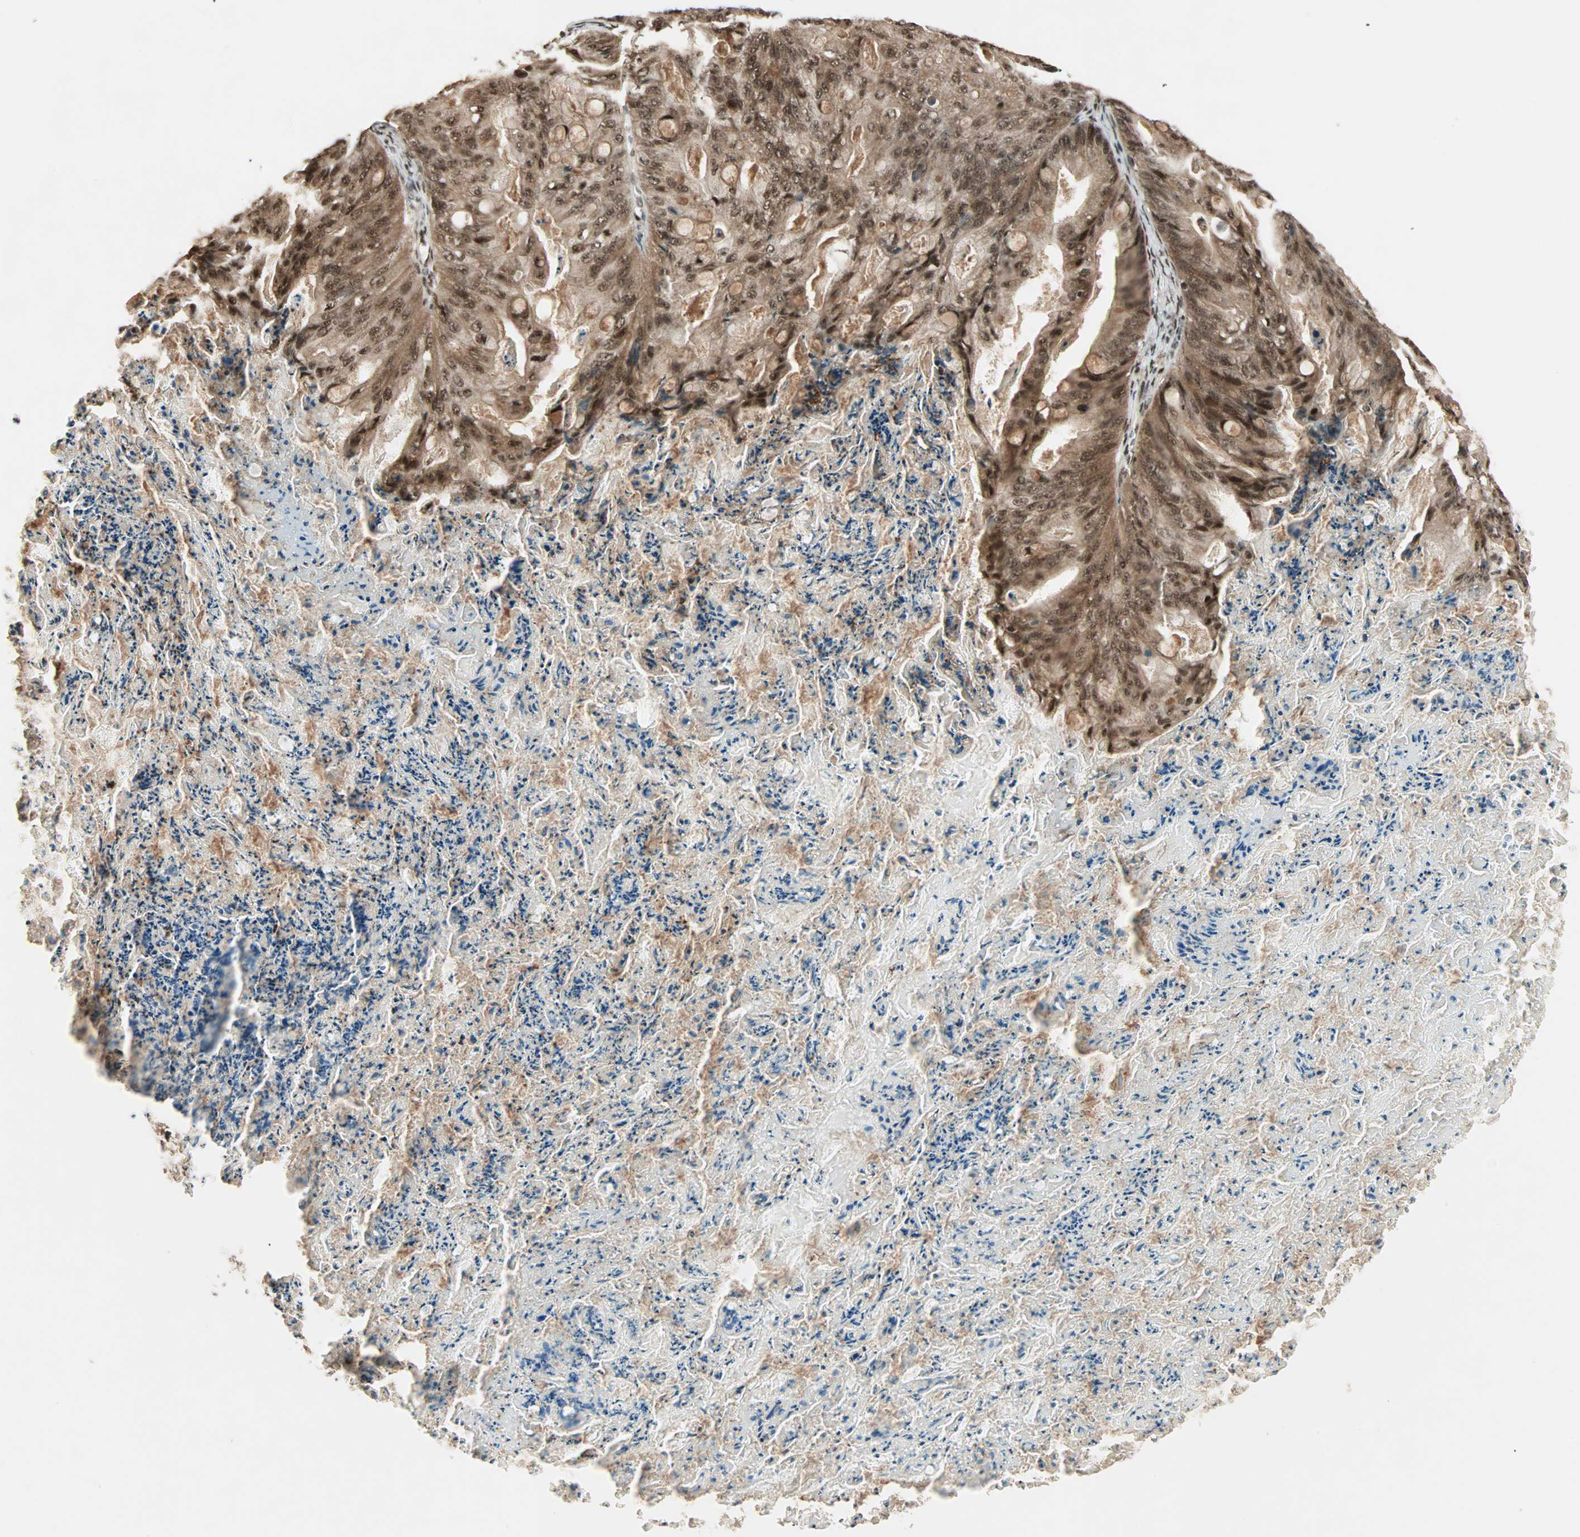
{"staining": {"intensity": "moderate", "quantity": ">75%", "location": "cytoplasmic/membranous,nuclear"}, "tissue": "ovarian cancer", "cell_type": "Tumor cells", "image_type": "cancer", "snomed": [{"axis": "morphology", "description": "Cystadenocarcinoma, mucinous, NOS"}, {"axis": "topography", "description": "Ovary"}], "caption": "Human ovarian cancer stained with a brown dye exhibits moderate cytoplasmic/membranous and nuclear positive staining in about >75% of tumor cells.", "gene": "ZNF44", "patient": {"sex": "female", "age": 36}}